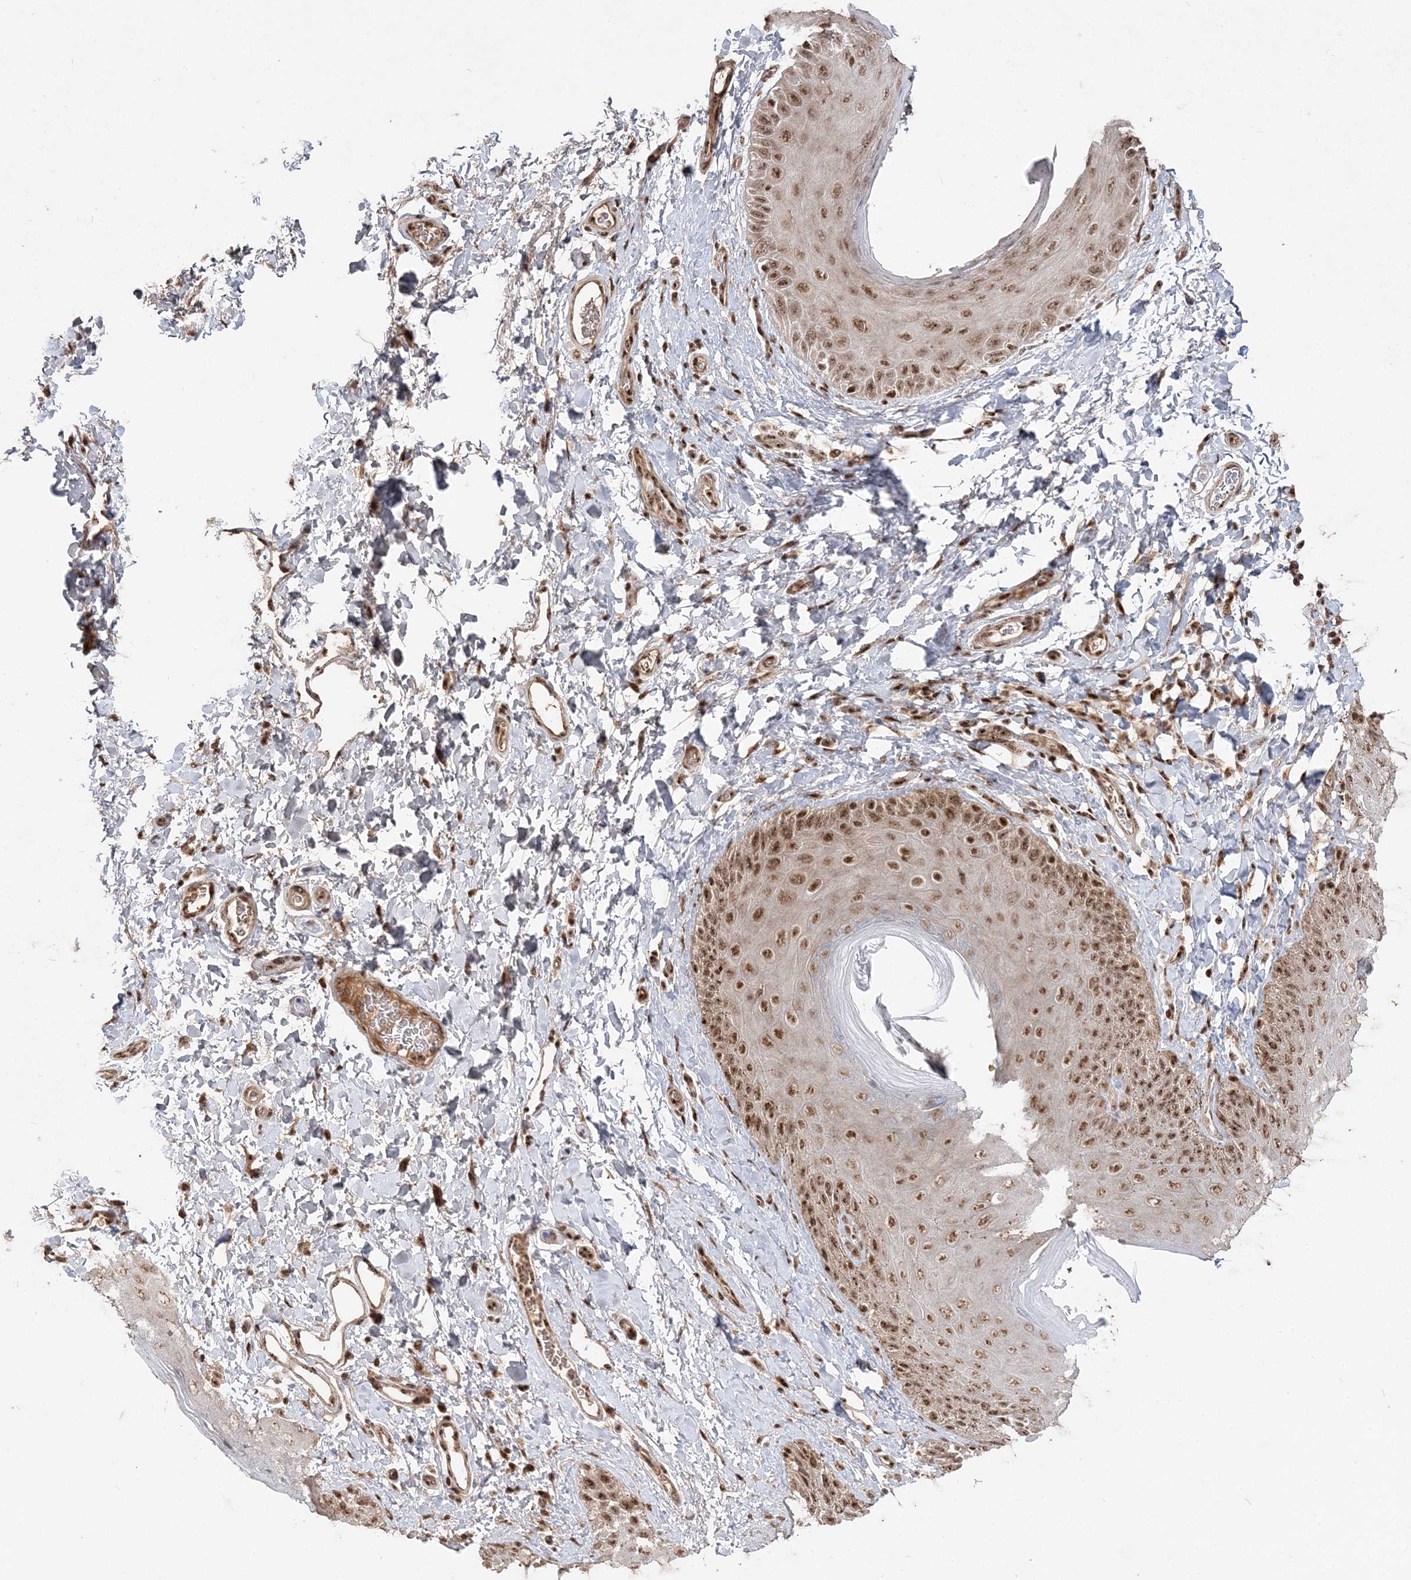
{"staining": {"intensity": "moderate", "quantity": ">75%", "location": "nuclear"}, "tissue": "skin", "cell_type": "Epidermal cells", "image_type": "normal", "snomed": [{"axis": "morphology", "description": "Normal tissue, NOS"}, {"axis": "topography", "description": "Anal"}], "caption": "Immunohistochemical staining of benign human skin shows >75% levels of moderate nuclear protein positivity in approximately >75% of epidermal cells.", "gene": "RBM17", "patient": {"sex": "male", "age": 44}}